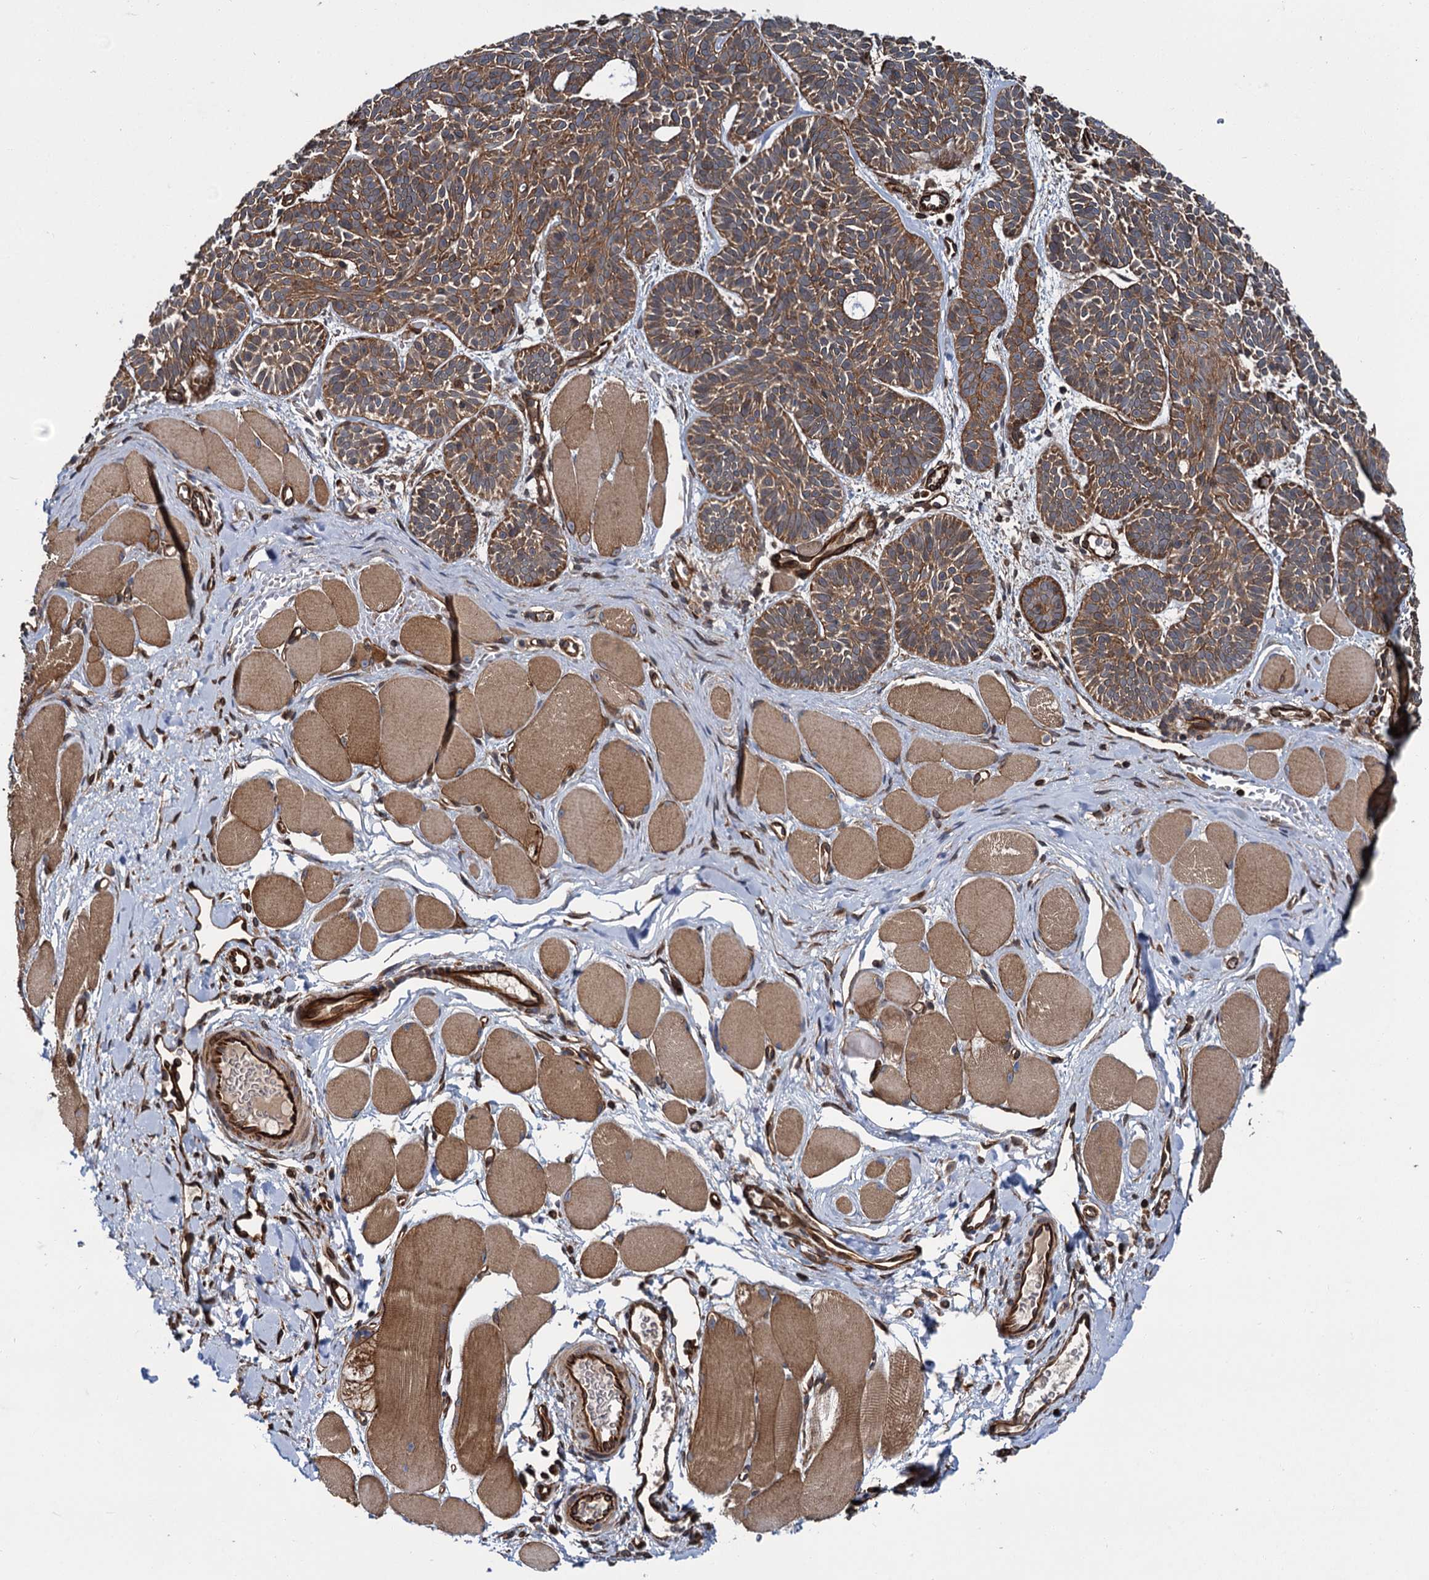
{"staining": {"intensity": "moderate", "quantity": ">75%", "location": "cytoplasmic/membranous"}, "tissue": "skin cancer", "cell_type": "Tumor cells", "image_type": "cancer", "snomed": [{"axis": "morphology", "description": "Basal cell carcinoma"}, {"axis": "topography", "description": "Skin"}], "caption": "High-magnification brightfield microscopy of skin basal cell carcinoma stained with DAB (3,3'-diaminobenzidine) (brown) and counterstained with hematoxylin (blue). tumor cells exhibit moderate cytoplasmic/membranous positivity is identified in about>75% of cells.", "gene": "ZFYVE19", "patient": {"sex": "male", "age": 85}}